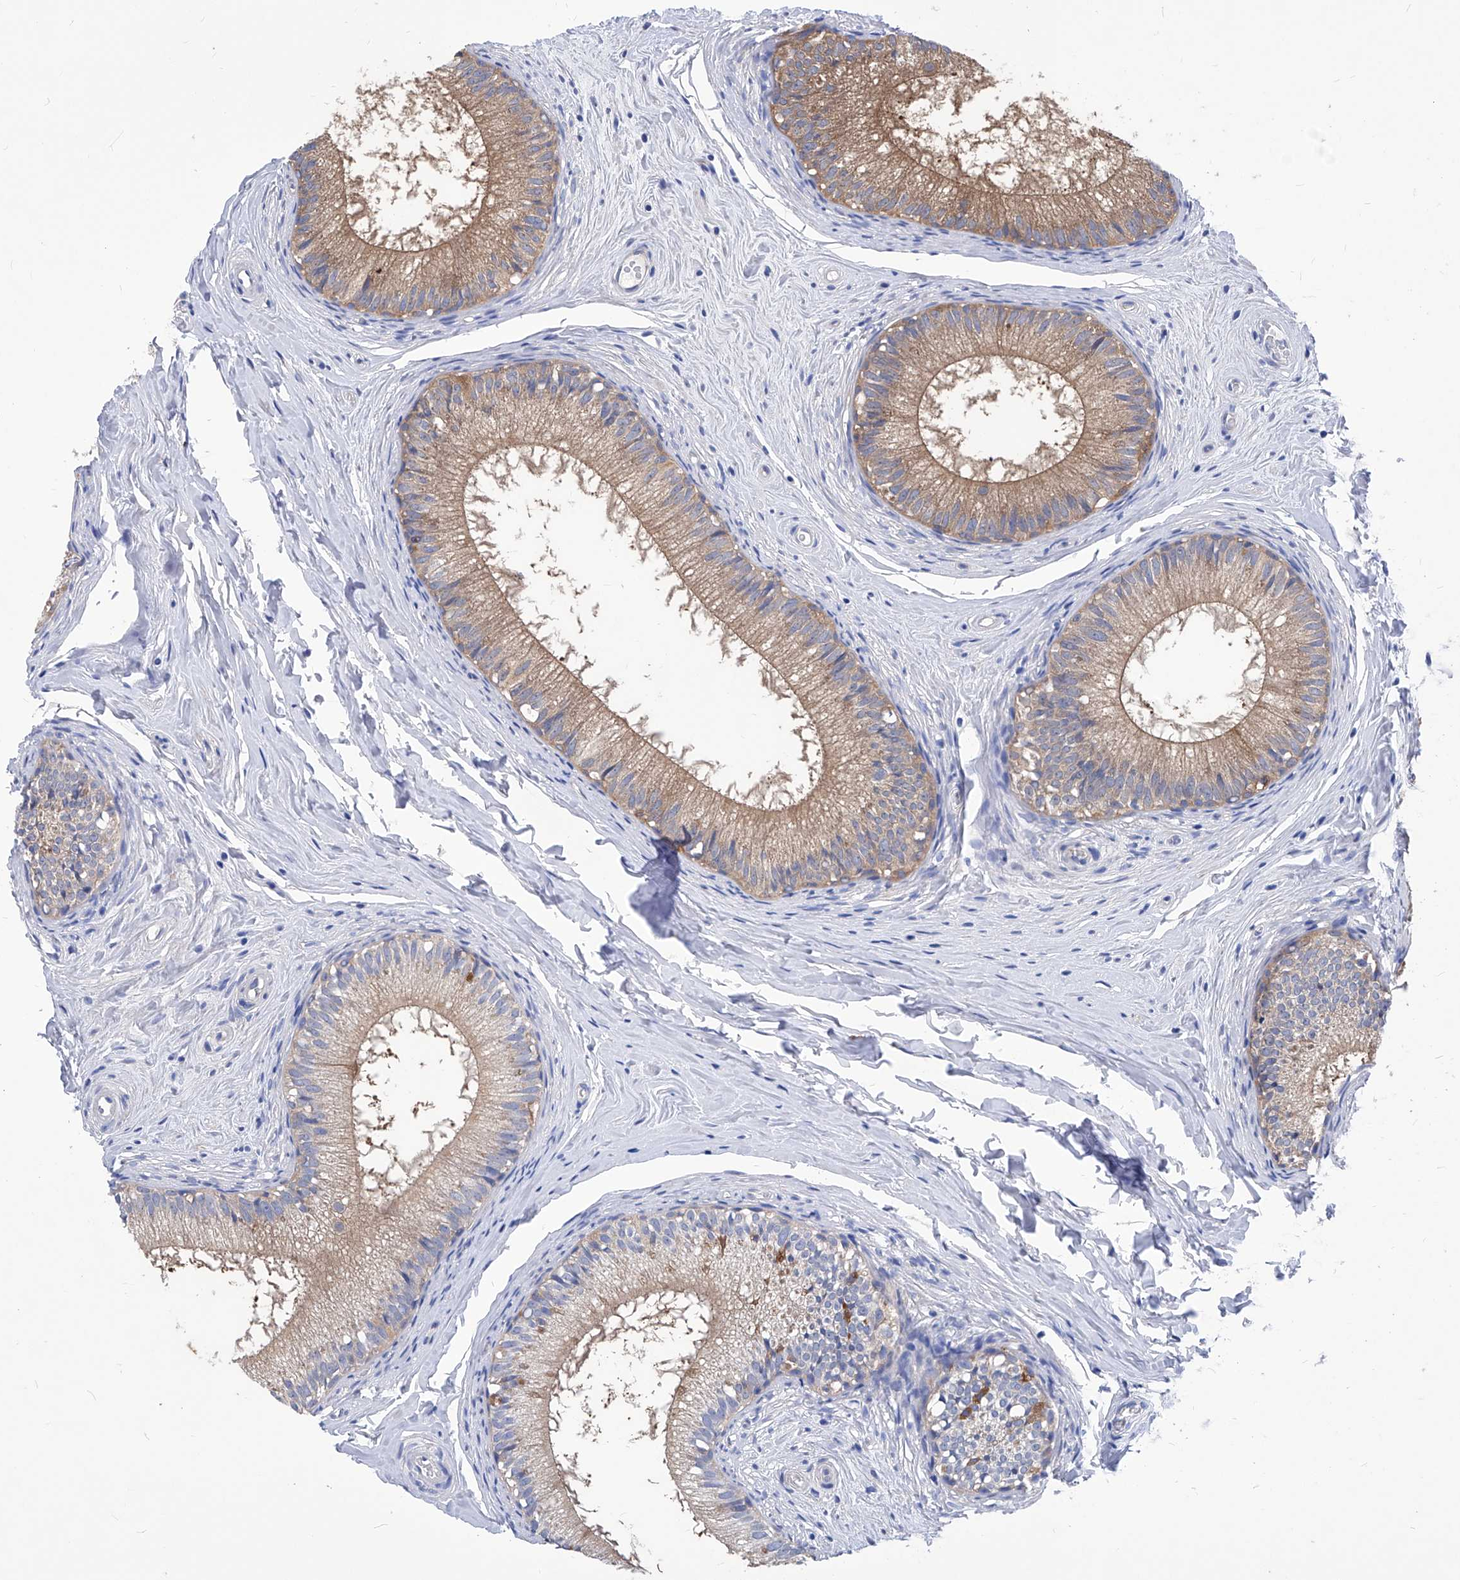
{"staining": {"intensity": "moderate", "quantity": "25%-75%", "location": "cytoplasmic/membranous"}, "tissue": "epididymis", "cell_type": "Glandular cells", "image_type": "normal", "snomed": [{"axis": "morphology", "description": "Normal tissue, NOS"}, {"axis": "topography", "description": "Epididymis"}], "caption": "Protein staining of benign epididymis displays moderate cytoplasmic/membranous positivity in approximately 25%-75% of glandular cells.", "gene": "XPNPEP1", "patient": {"sex": "male", "age": 34}}